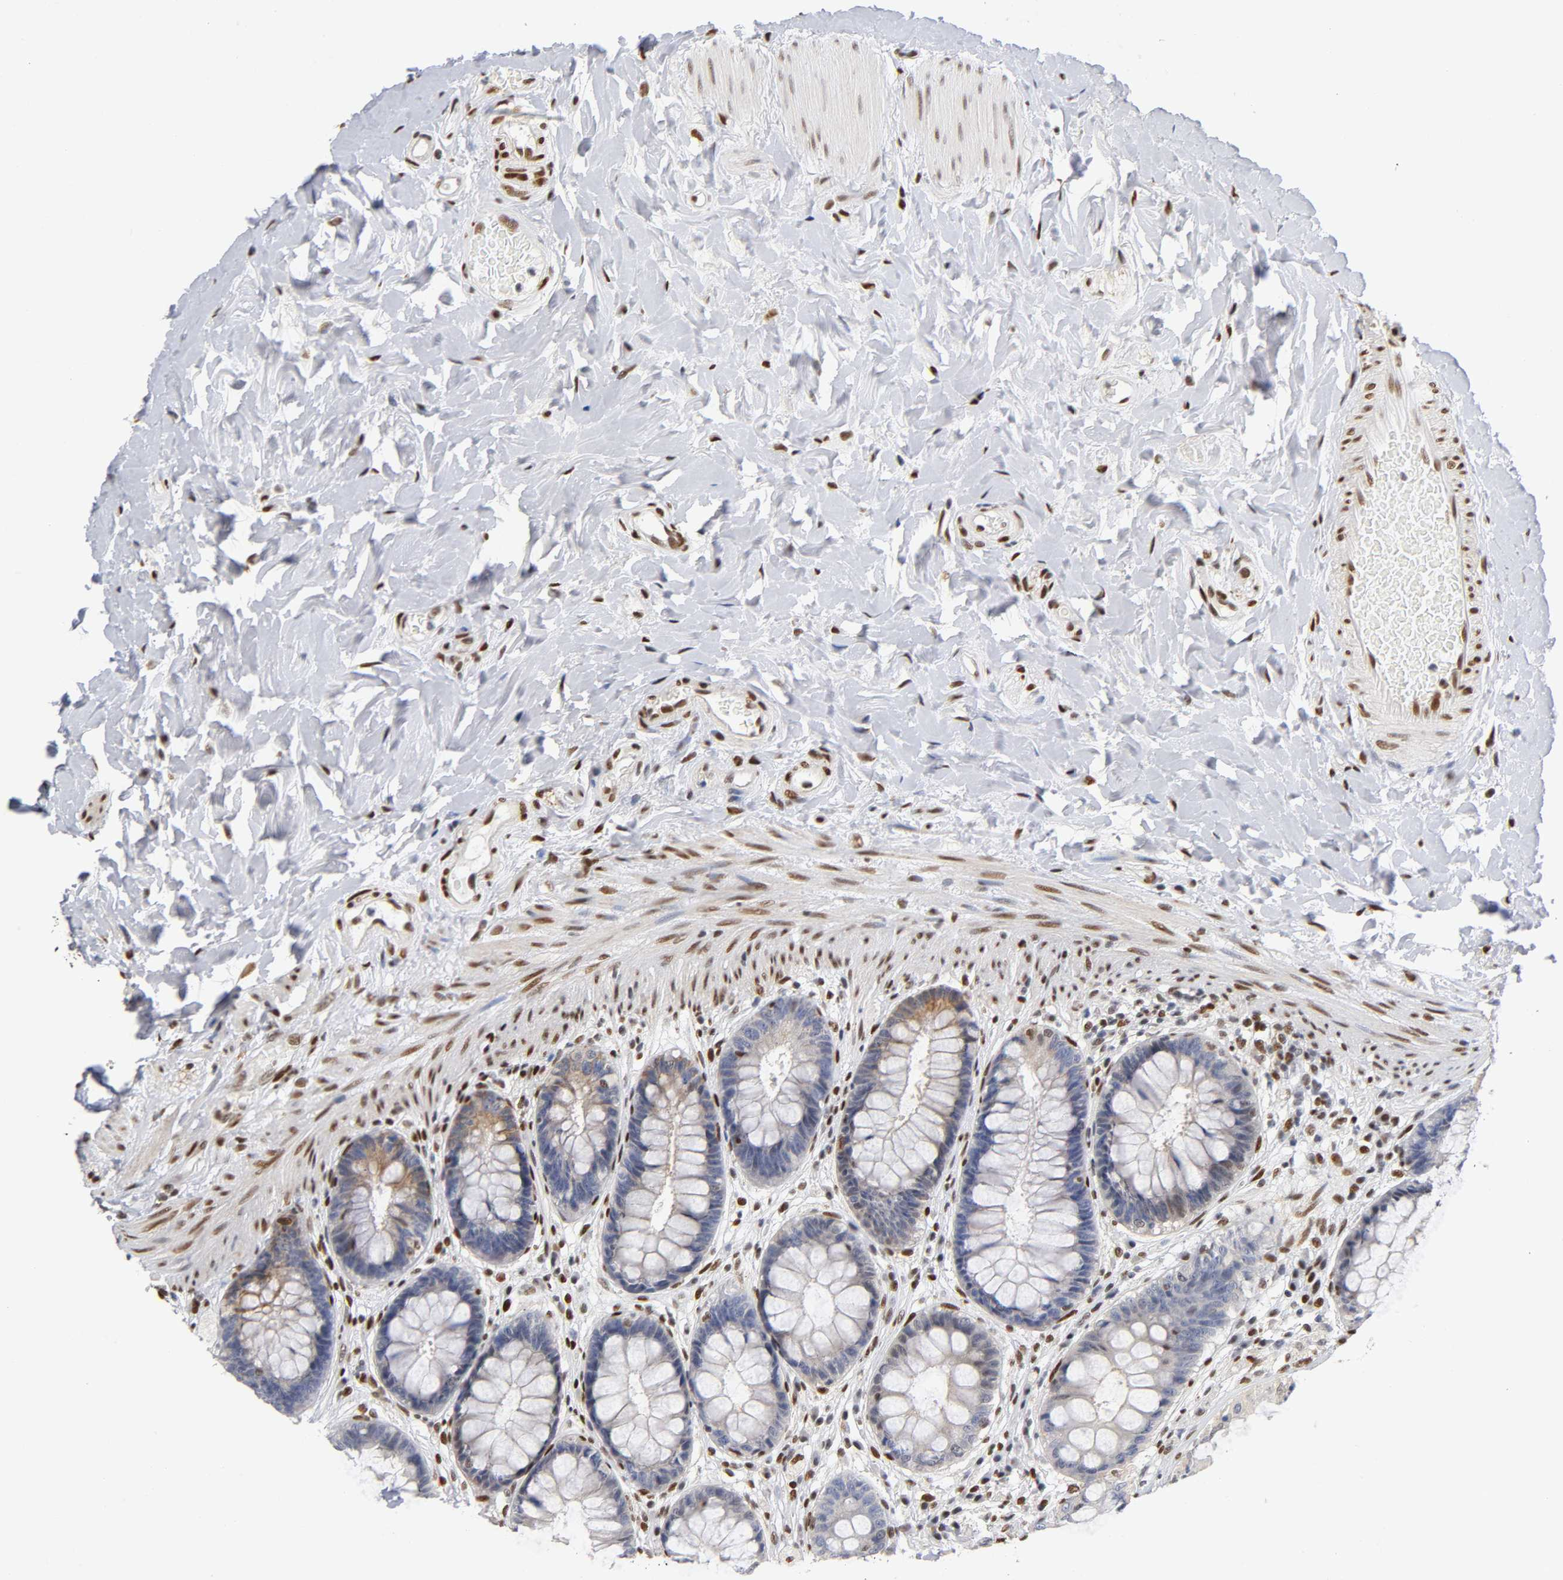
{"staining": {"intensity": "moderate", "quantity": "25%-75%", "location": "cytoplasmic/membranous"}, "tissue": "rectum", "cell_type": "Glandular cells", "image_type": "normal", "snomed": [{"axis": "morphology", "description": "Normal tissue, NOS"}, {"axis": "topography", "description": "Rectum"}], "caption": "Moderate cytoplasmic/membranous expression for a protein is seen in approximately 25%-75% of glandular cells of normal rectum using IHC.", "gene": "NR3C1", "patient": {"sex": "female", "age": 46}}